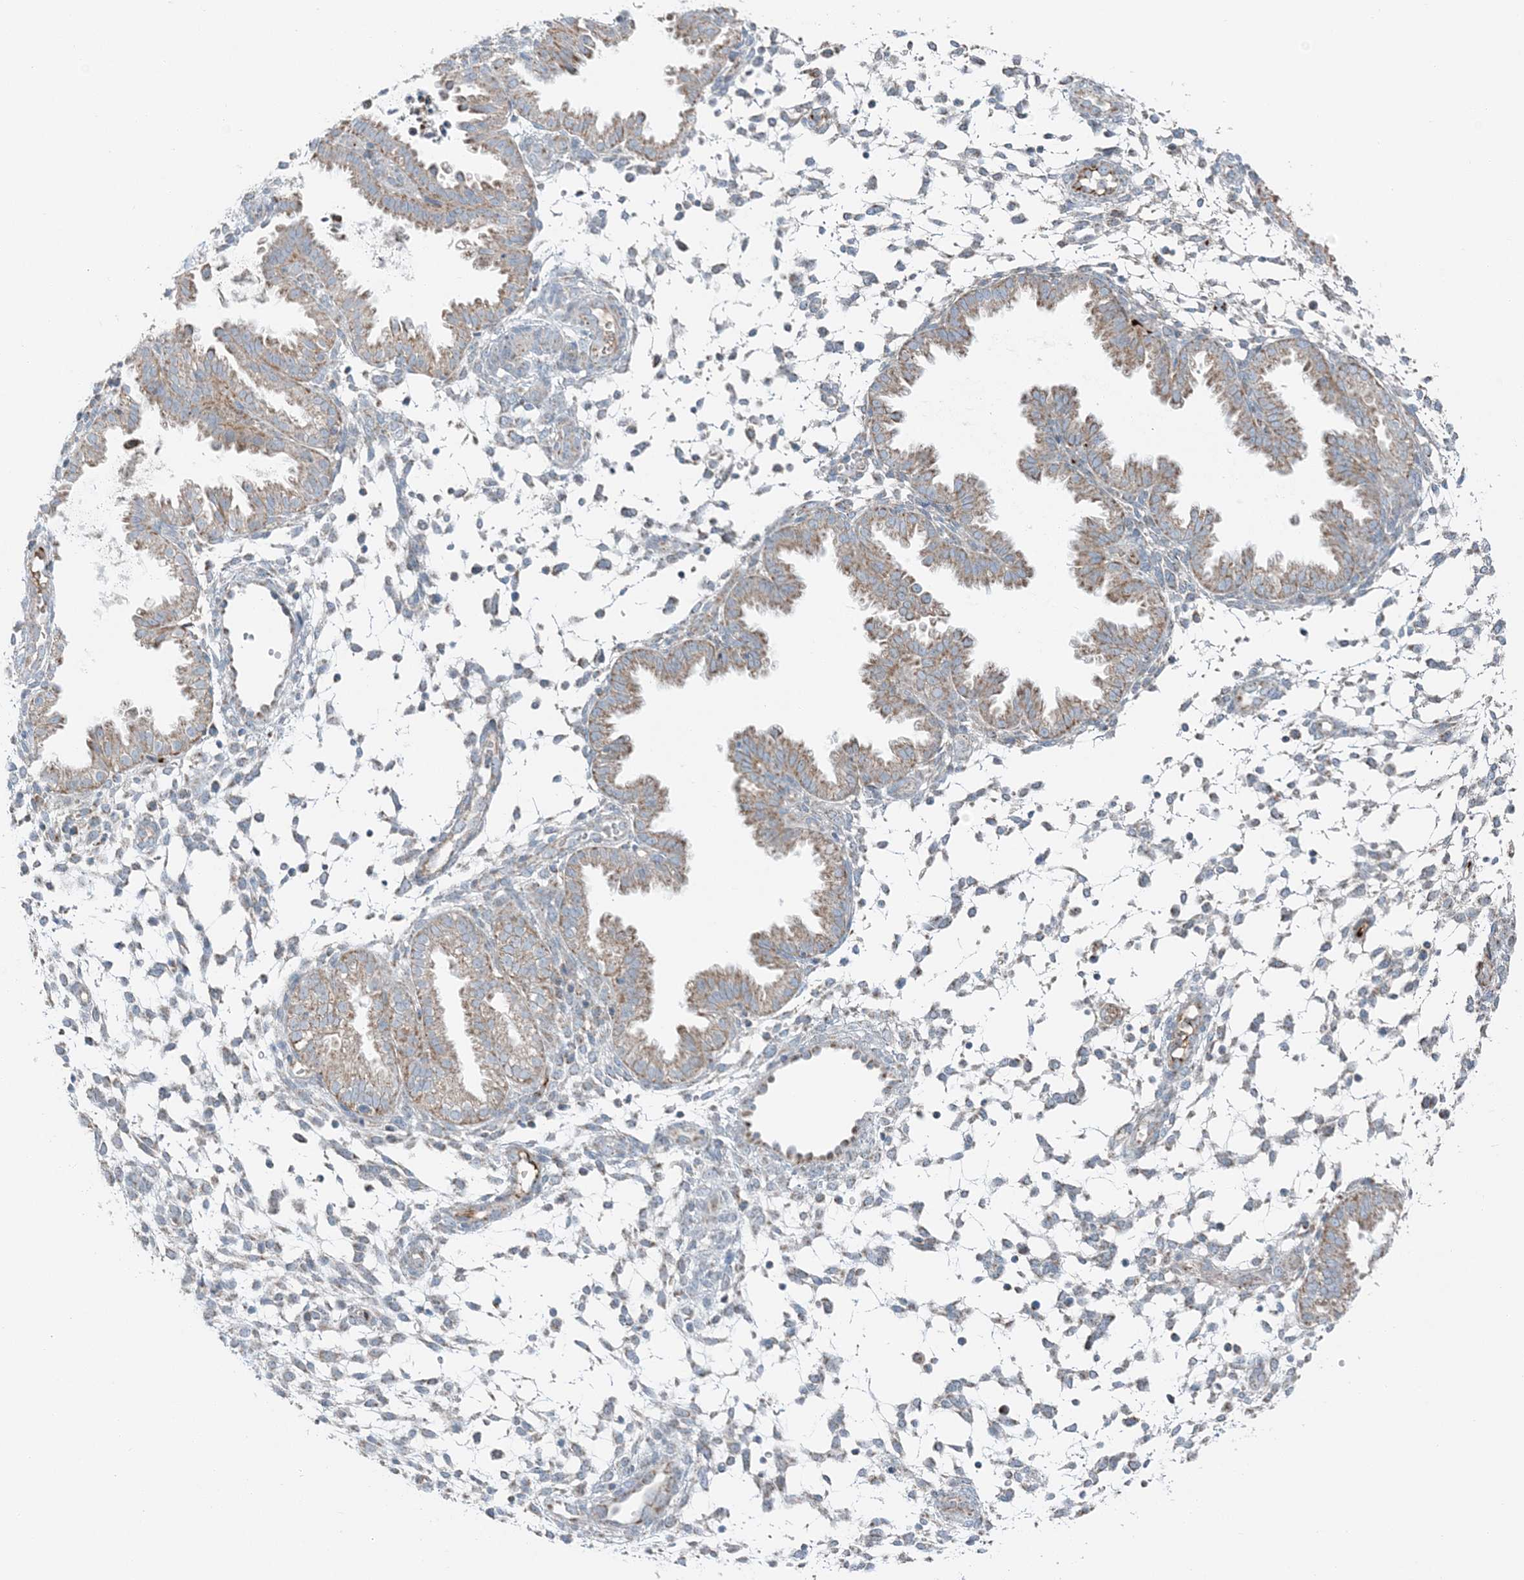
{"staining": {"intensity": "negative", "quantity": "none", "location": "none"}, "tissue": "endometrium", "cell_type": "Cells in endometrial stroma", "image_type": "normal", "snomed": [{"axis": "morphology", "description": "Normal tissue, NOS"}, {"axis": "topography", "description": "Endometrium"}], "caption": "An immunohistochemistry (IHC) image of benign endometrium is shown. There is no staining in cells in endometrial stroma of endometrium.", "gene": "SLC22A16", "patient": {"sex": "female", "age": 33}}